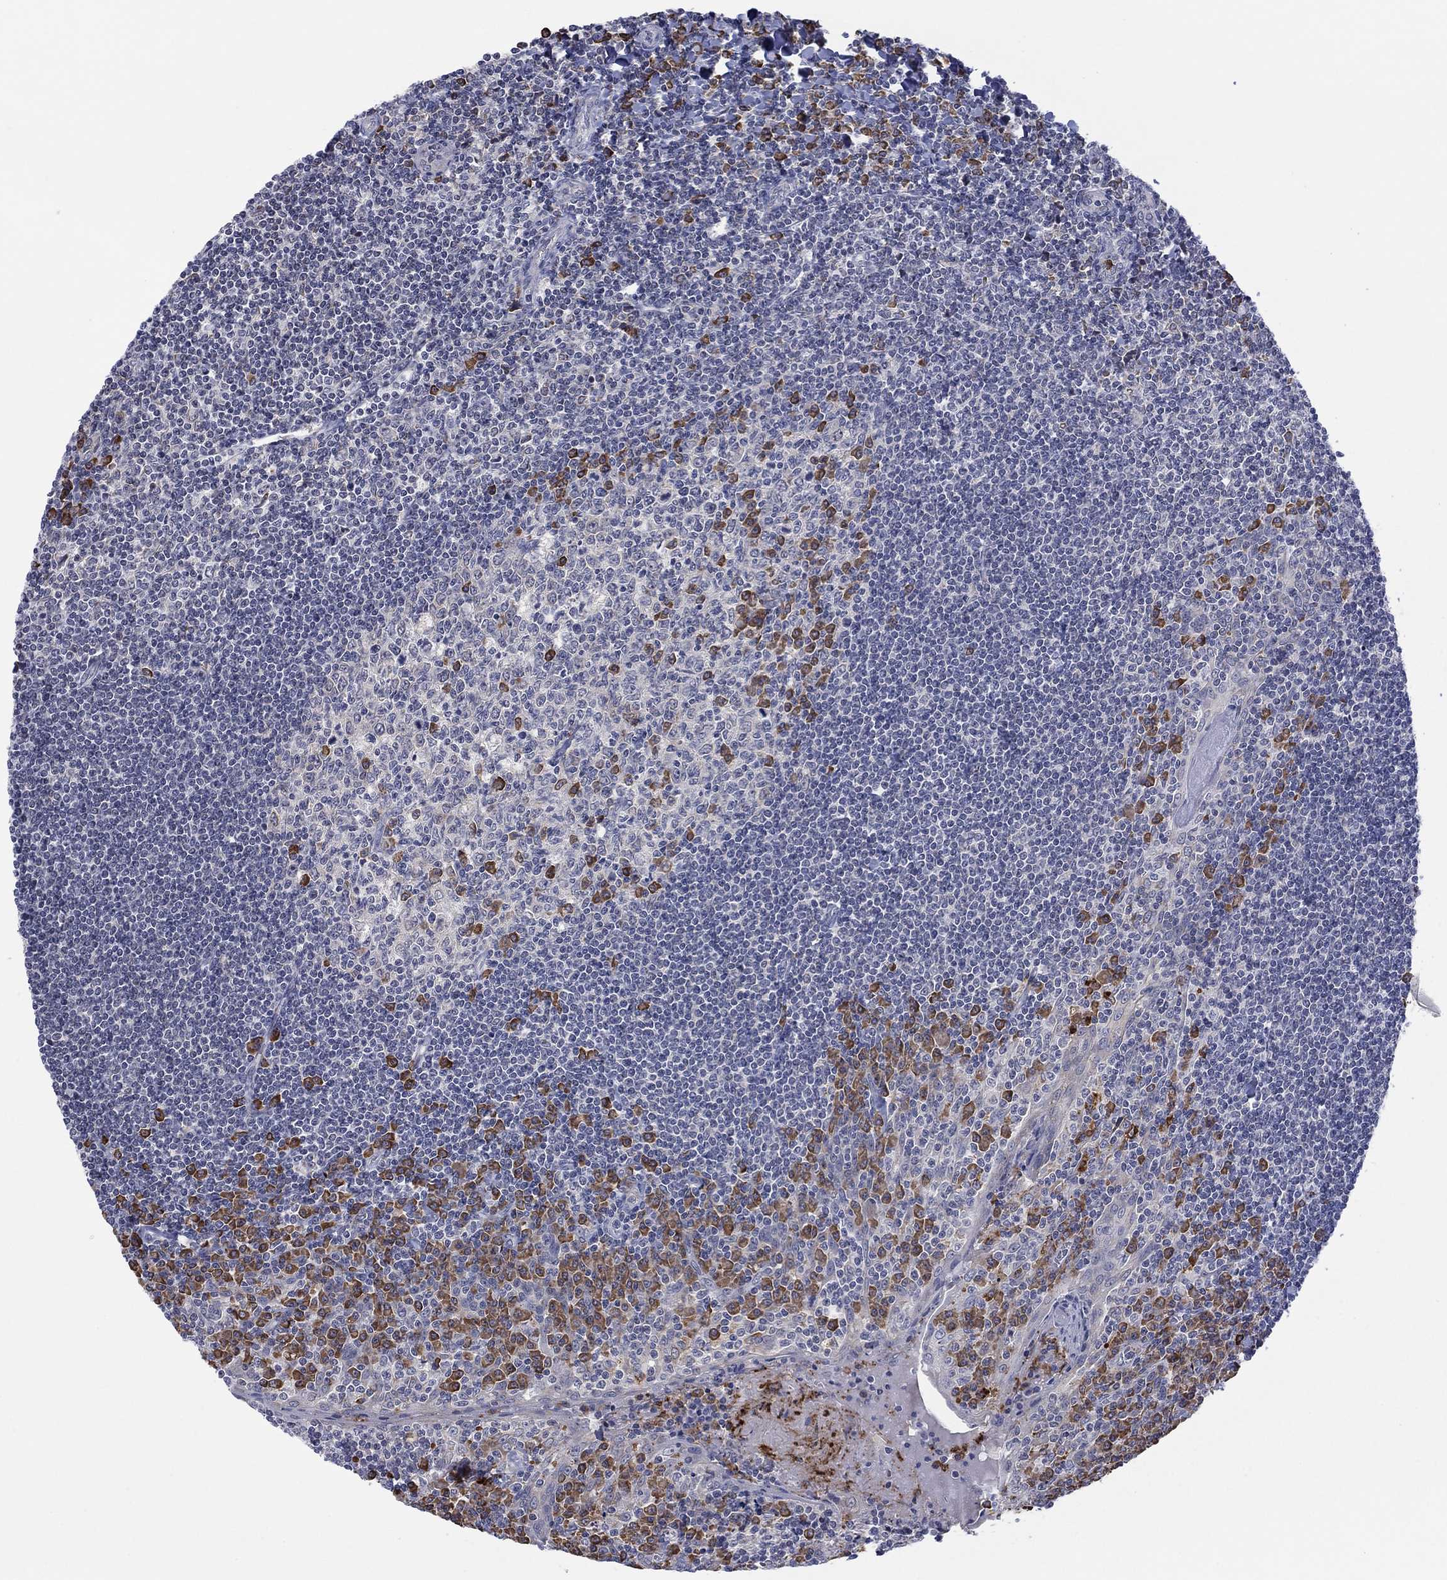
{"staining": {"intensity": "strong", "quantity": "<25%", "location": "cytoplasmic/membranous"}, "tissue": "tonsil", "cell_type": "Germinal center cells", "image_type": "normal", "snomed": [{"axis": "morphology", "description": "Normal tissue, NOS"}, {"axis": "topography", "description": "Tonsil"}], "caption": "A micrograph of tonsil stained for a protein displays strong cytoplasmic/membranous brown staining in germinal center cells. (DAB (3,3'-diaminobenzidine) = brown stain, brightfield microscopy at high magnification).", "gene": "MTRFR", "patient": {"sex": "female", "age": 12}}